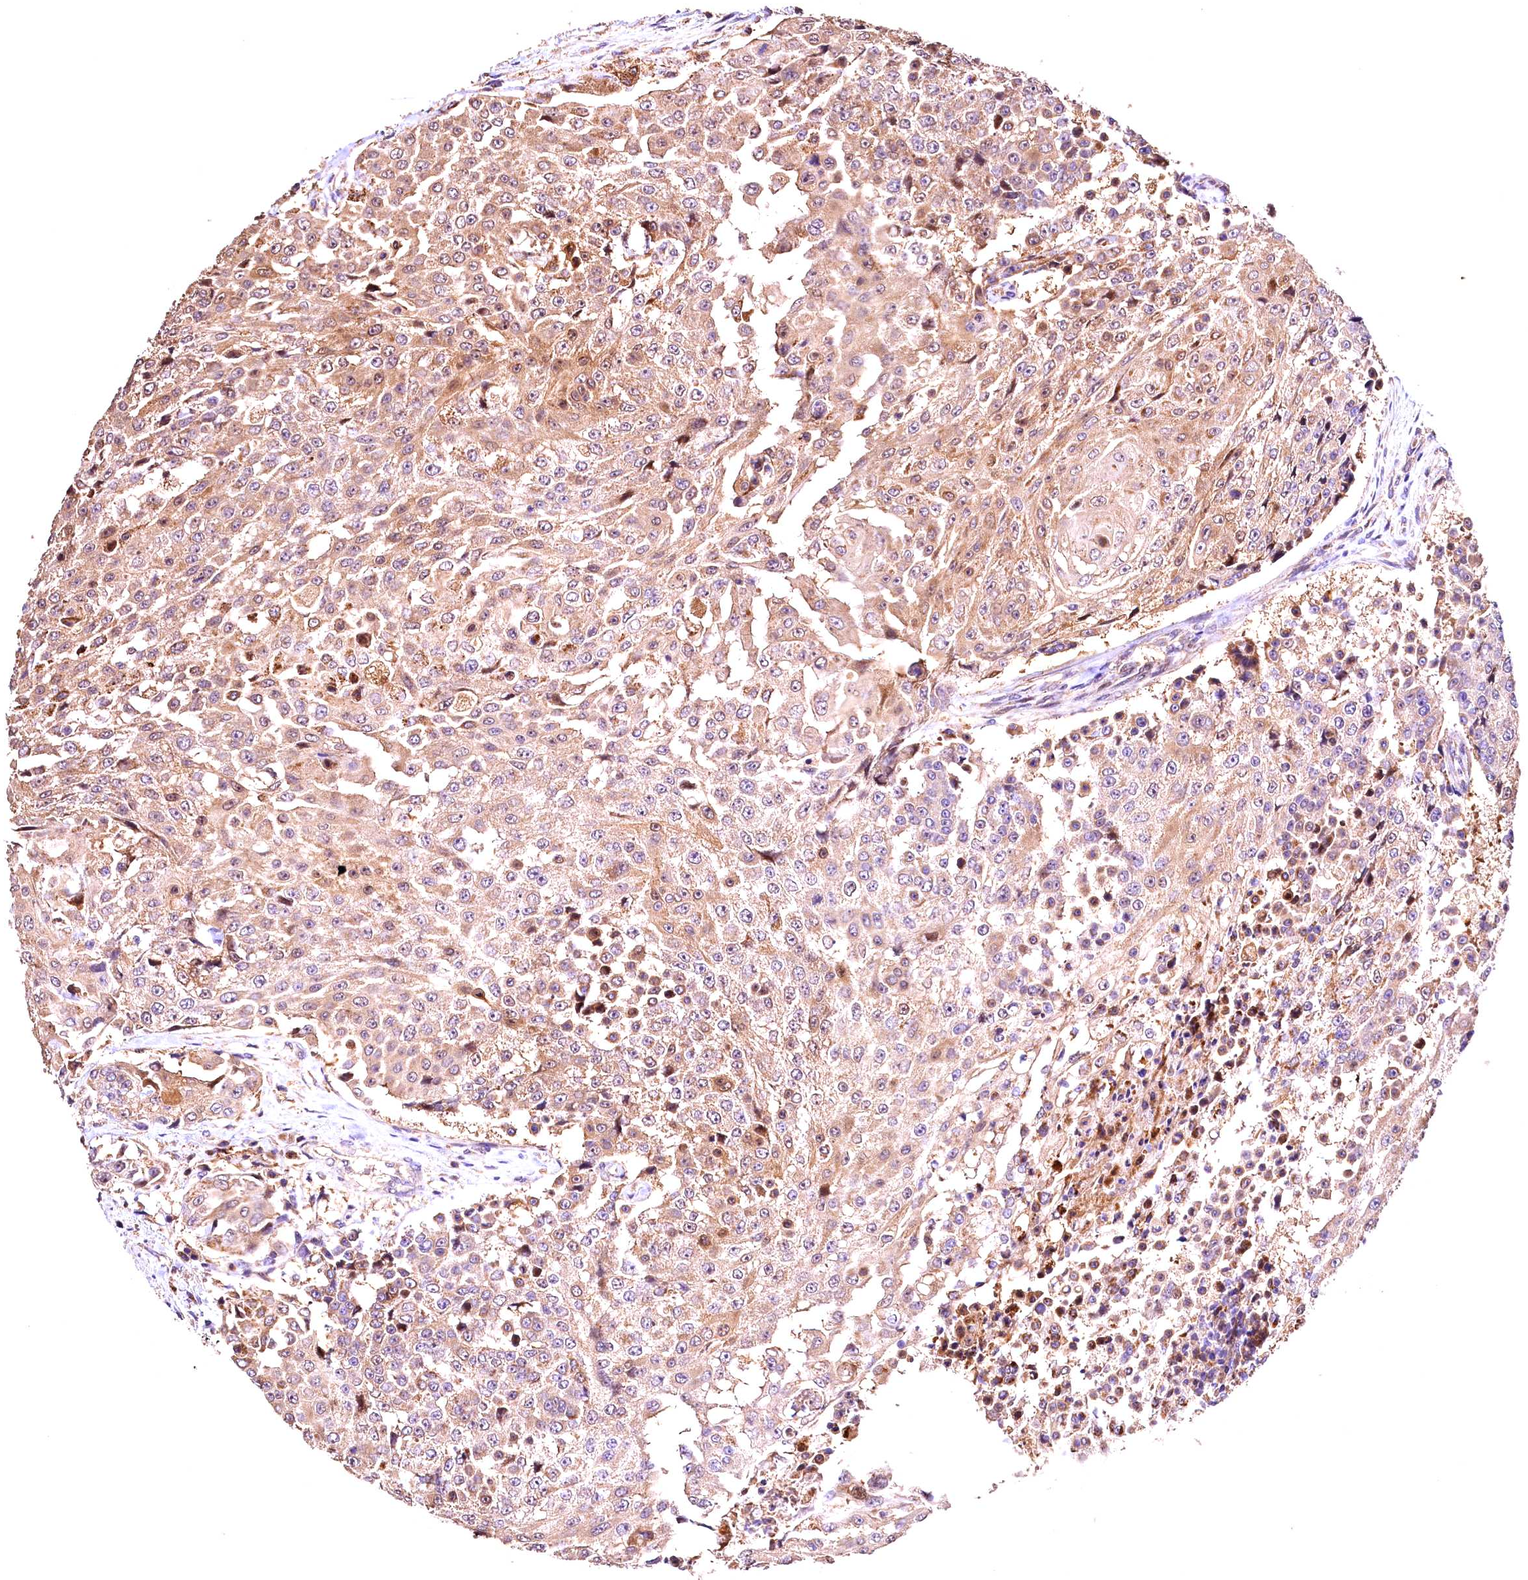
{"staining": {"intensity": "weak", "quantity": ">75%", "location": "cytoplasmic/membranous"}, "tissue": "urothelial cancer", "cell_type": "Tumor cells", "image_type": "cancer", "snomed": [{"axis": "morphology", "description": "Urothelial carcinoma, High grade"}, {"axis": "topography", "description": "Urinary bladder"}], "caption": "High-power microscopy captured an IHC histopathology image of urothelial cancer, revealing weak cytoplasmic/membranous staining in approximately >75% of tumor cells. Immunohistochemistry (ihc) stains the protein in brown and the nuclei are stained blue.", "gene": "KPTN", "patient": {"sex": "female", "age": 63}}